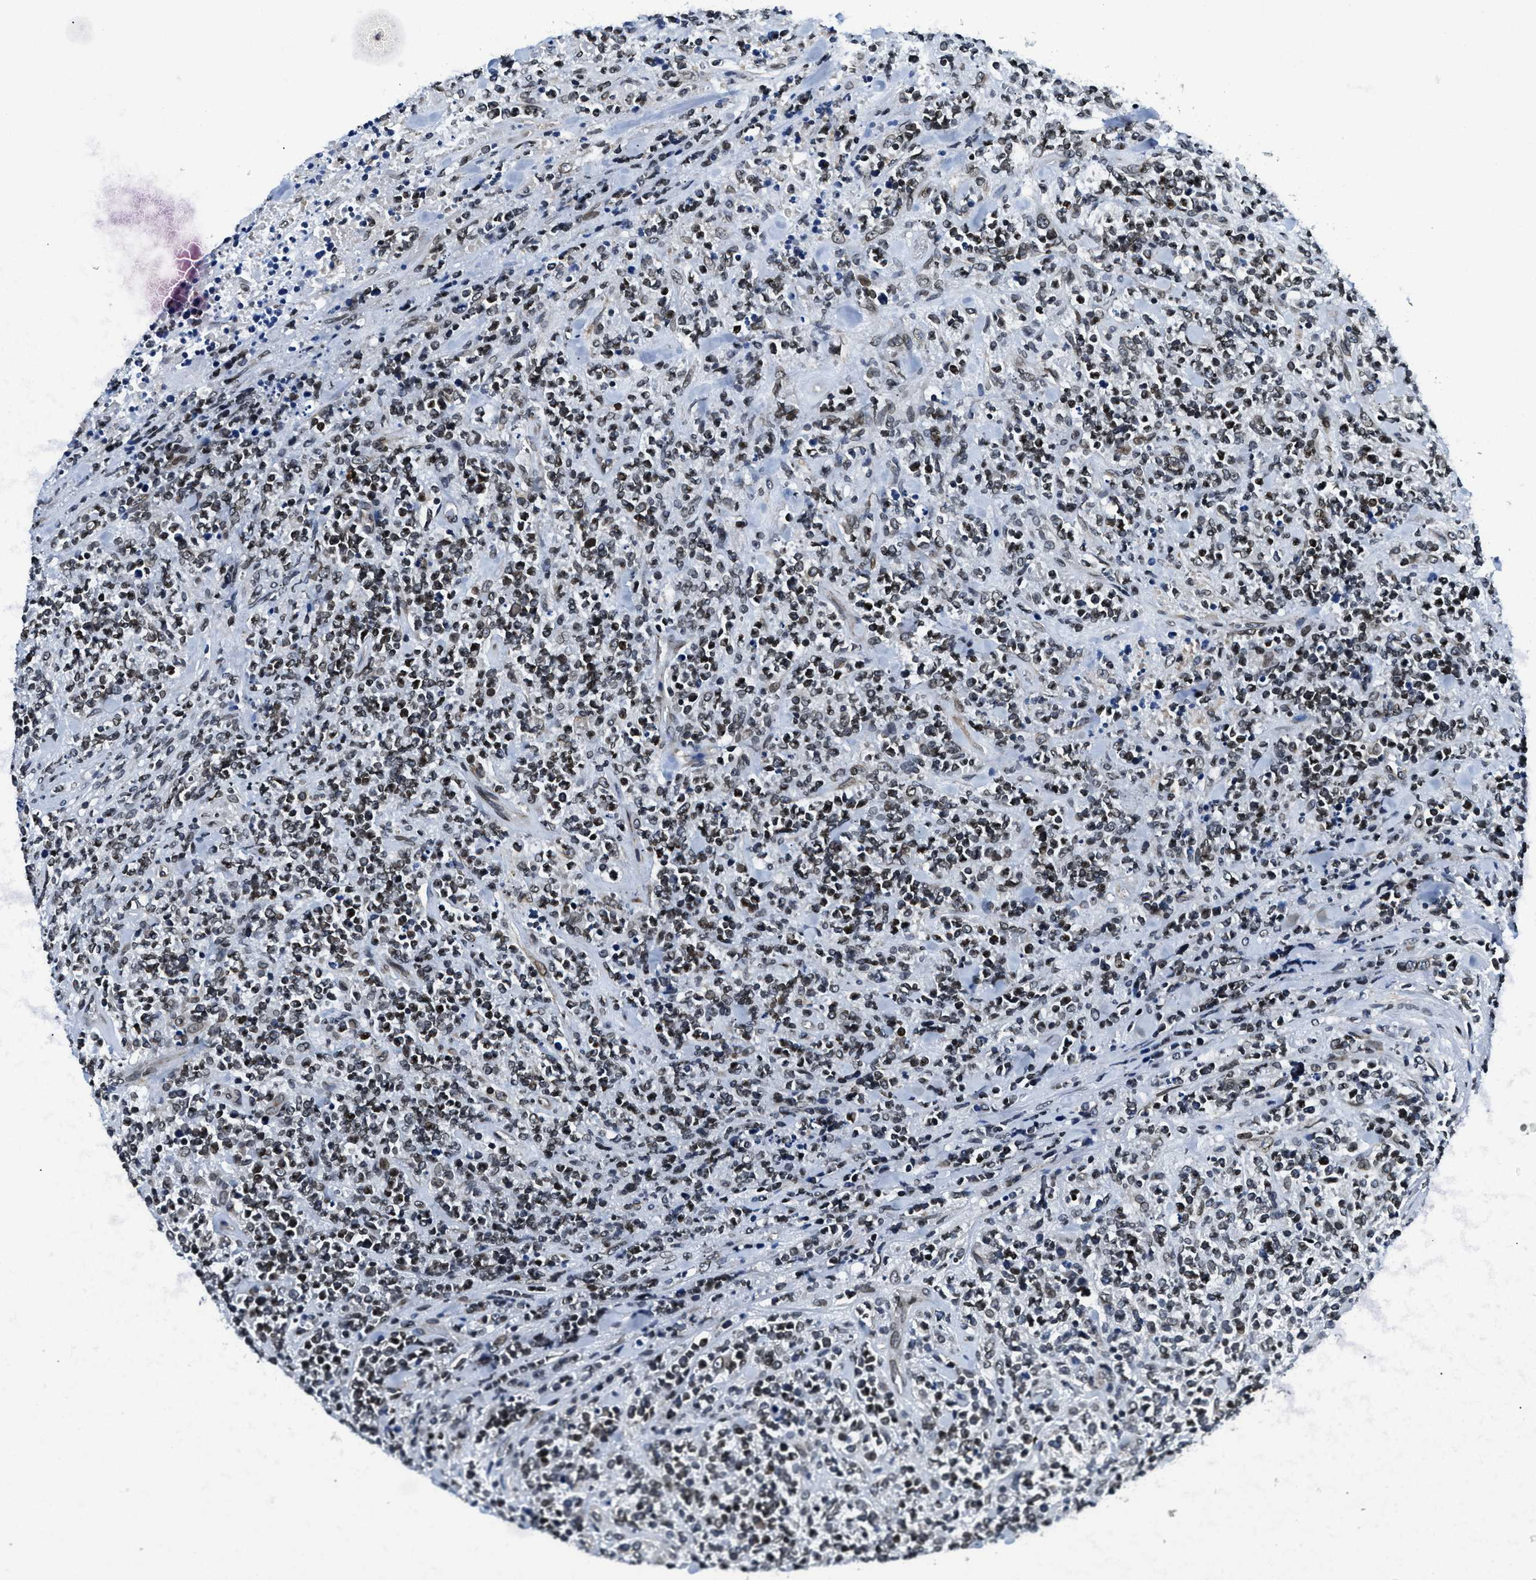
{"staining": {"intensity": "moderate", "quantity": ">75%", "location": "nuclear"}, "tissue": "lymphoma", "cell_type": "Tumor cells", "image_type": "cancer", "snomed": [{"axis": "morphology", "description": "Malignant lymphoma, non-Hodgkin's type, High grade"}, {"axis": "topography", "description": "Soft tissue"}], "caption": "High-power microscopy captured an IHC image of high-grade malignant lymphoma, non-Hodgkin's type, revealing moderate nuclear expression in approximately >75% of tumor cells.", "gene": "ZC3HC1", "patient": {"sex": "male", "age": 18}}